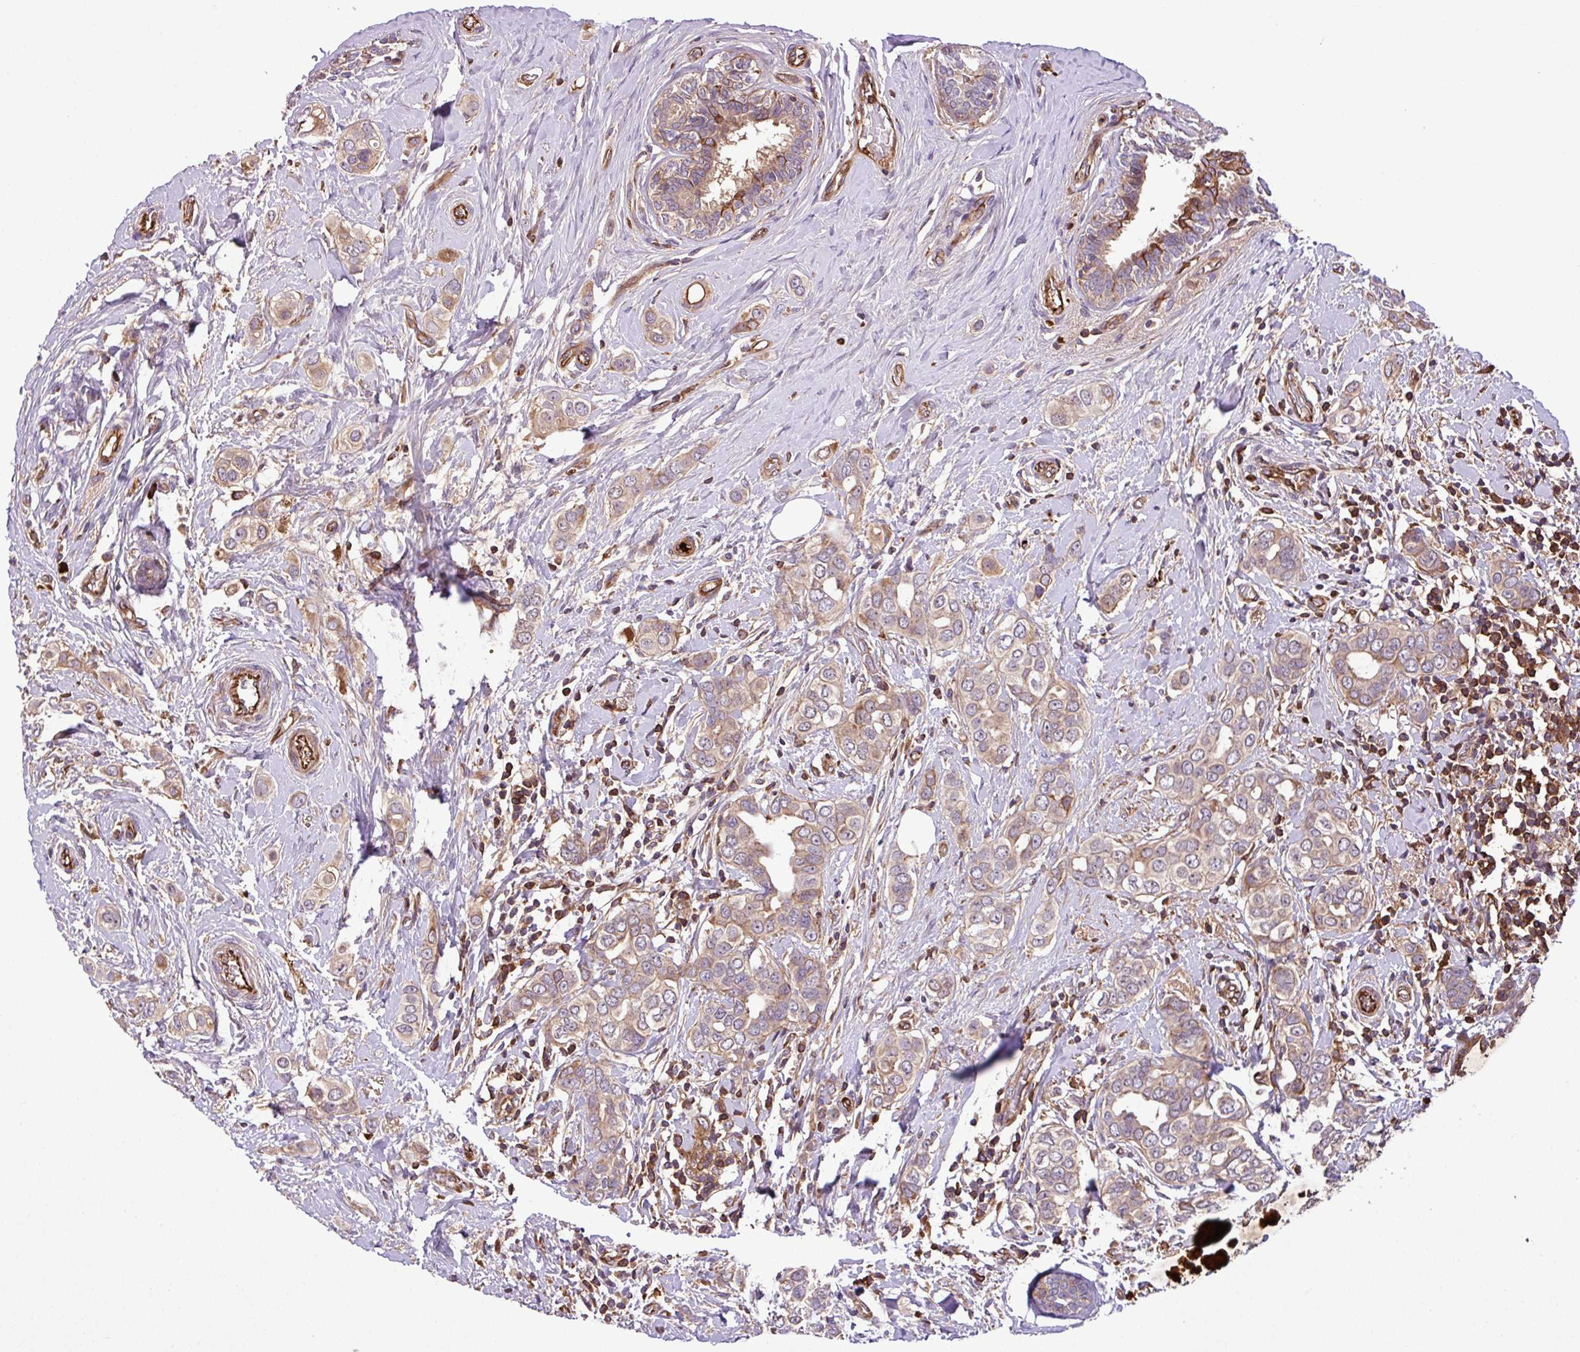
{"staining": {"intensity": "moderate", "quantity": "<25%", "location": "cytoplasmic/membranous"}, "tissue": "breast cancer", "cell_type": "Tumor cells", "image_type": "cancer", "snomed": [{"axis": "morphology", "description": "Lobular carcinoma"}, {"axis": "topography", "description": "Breast"}], "caption": "Tumor cells demonstrate low levels of moderate cytoplasmic/membranous staining in approximately <25% of cells in breast cancer (lobular carcinoma). (Stains: DAB (3,3'-diaminobenzidine) in brown, nuclei in blue, Microscopy: brightfield microscopy at high magnification).", "gene": "ZNF266", "patient": {"sex": "female", "age": 51}}